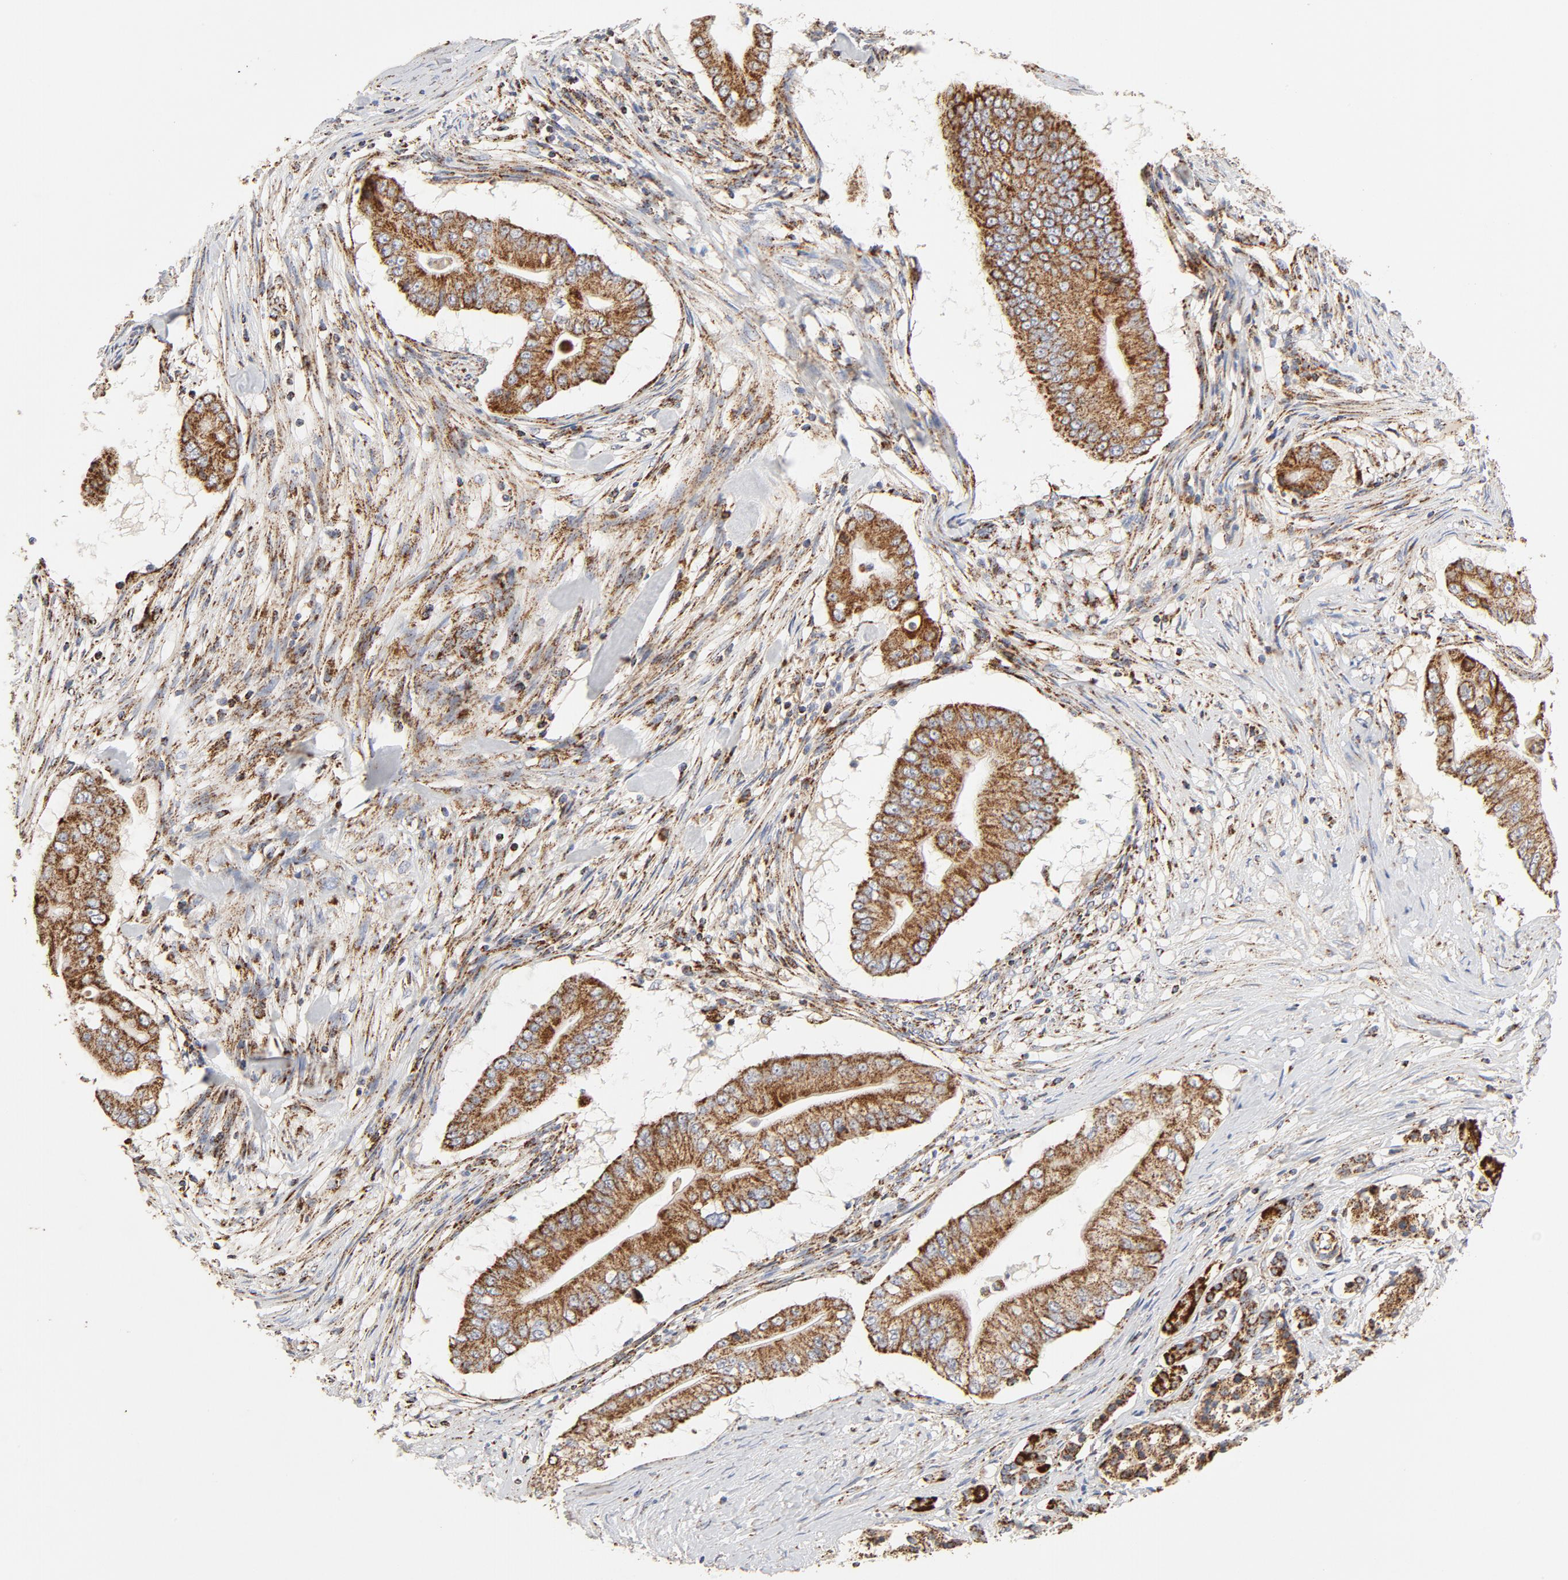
{"staining": {"intensity": "strong", "quantity": ">75%", "location": "cytoplasmic/membranous"}, "tissue": "pancreatic cancer", "cell_type": "Tumor cells", "image_type": "cancer", "snomed": [{"axis": "morphology", "description": "Adenocarcinoma, NOS"}, {"axis": "topography", "description": "Pancreas"}], "caption": "Protein expression analysis of adenocarcinoma (pancreatic) shows strong cytoplasmic/membranous staining in about >75% of tumor cells.", "gene": "PCNX4", "patient": {"sex": "male", "age": 62}}